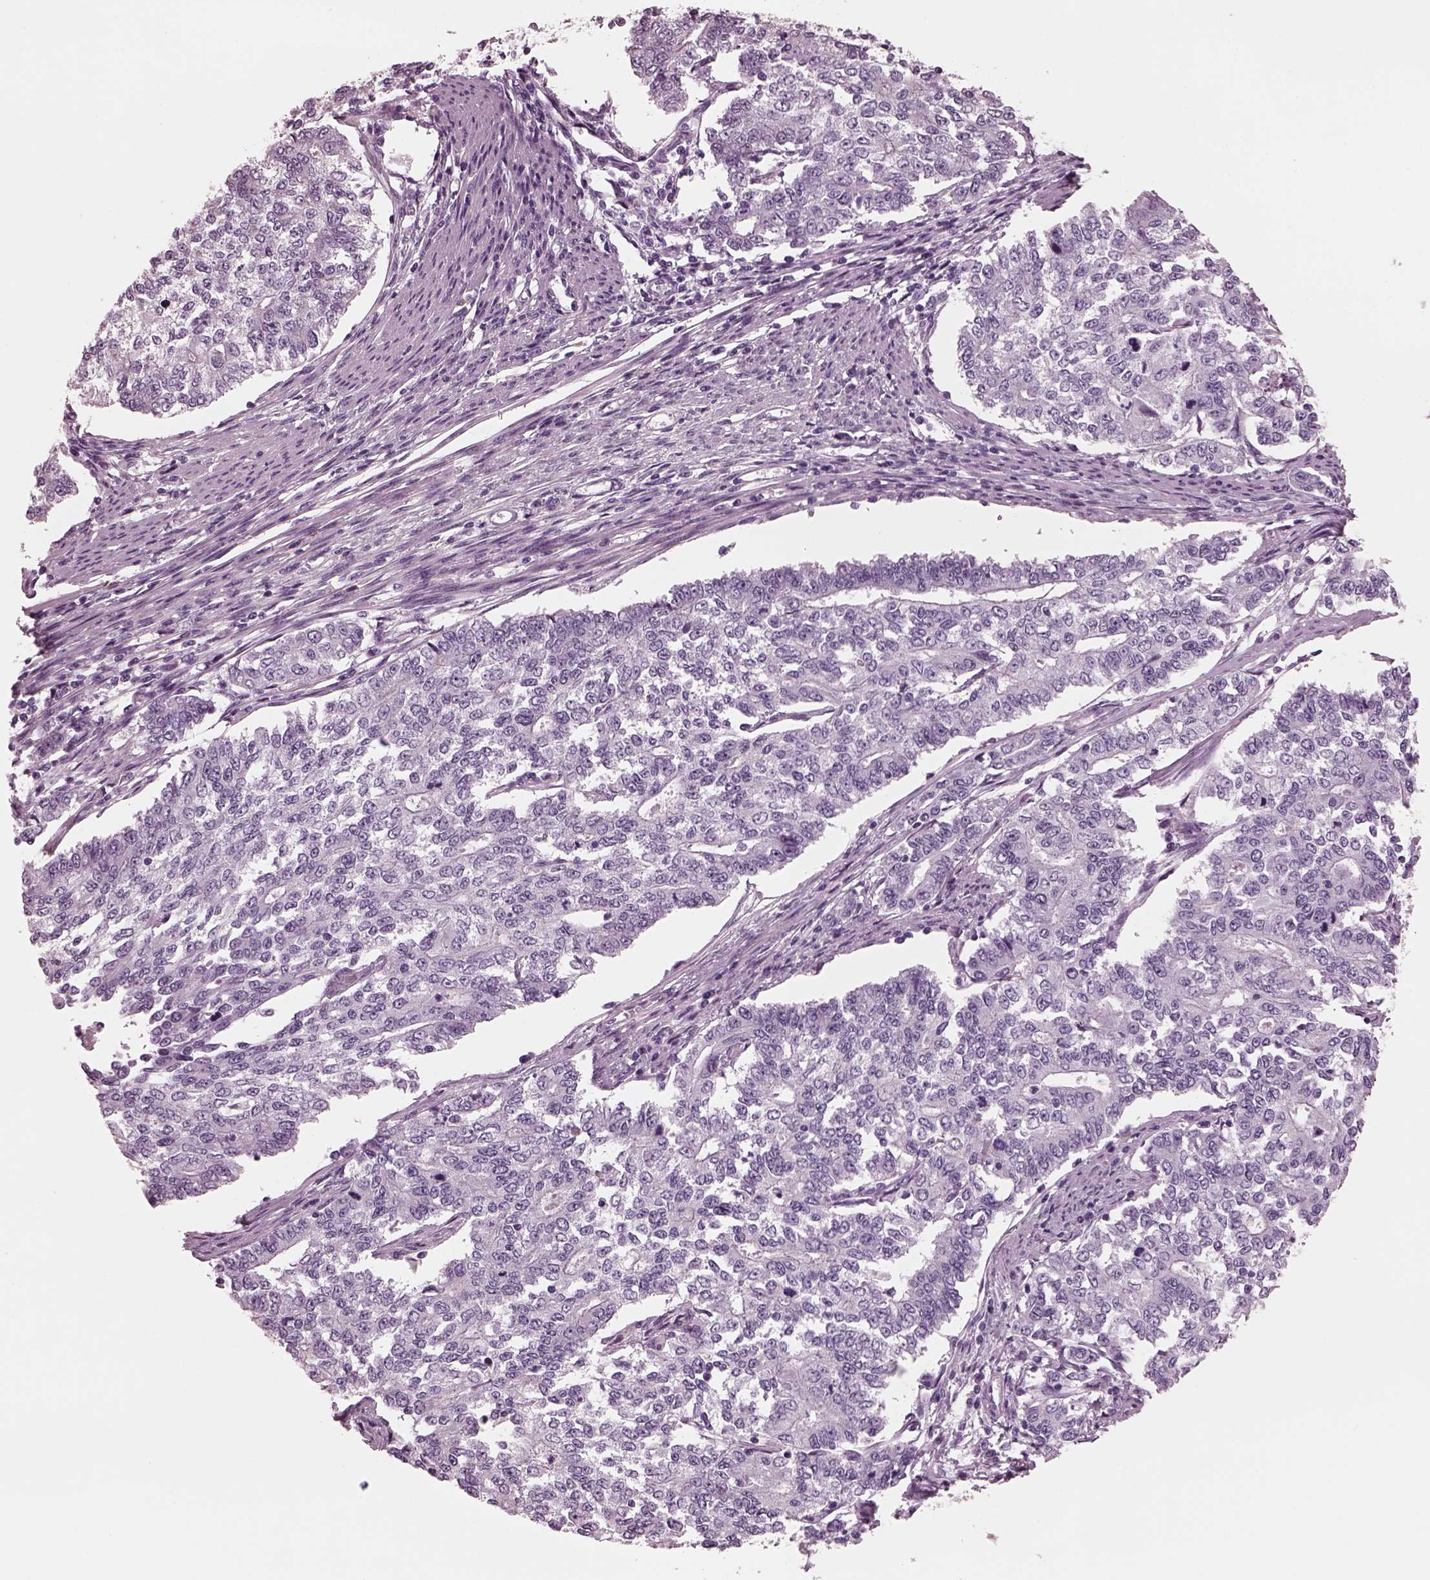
{"staining": {"intensity": "negative", "quantity": "none", "location": "none"}, "tissue": "endometrial cancer", "cell_type": "Tumor cells", "image_type": "cancer", "snomed": [{"axis": "morphology", "description": "Adenocarcinoma, NOS"}, {"axis": "topography", "description": "Uterus"}], "caption": "The micrograph exhibits no significant staining in tumor cells of endometrial cancer (adenocarcinoma).", "gene": "CGA", "patient": {"sex": "female", "age": 59}}